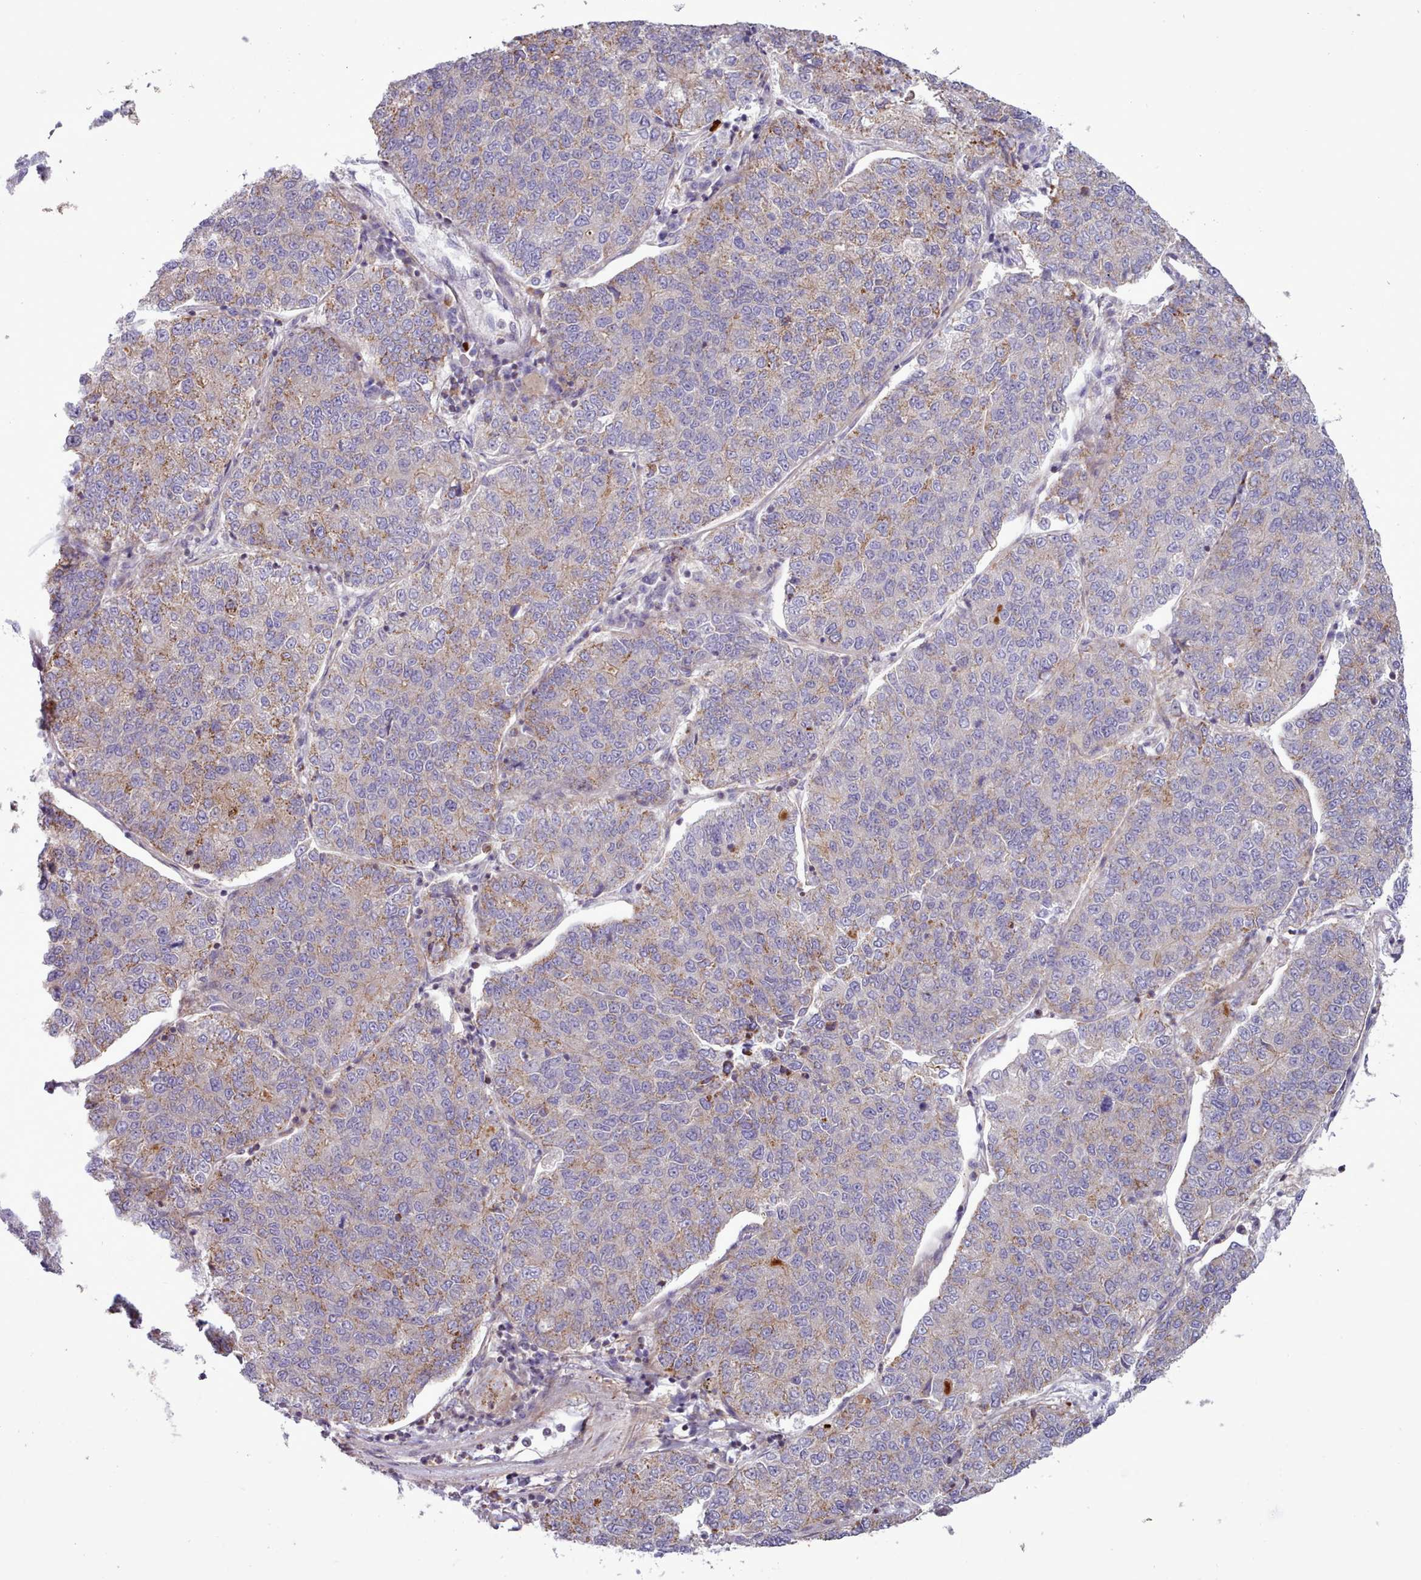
{"staining": {"intensity": "weak", "quantity": "25%-75%", "location": "cytoplasmic/membranous"}, "tissue": "lung cancer", "cell_type": "Tumor cells", "image_type": "cancer", "snomed": [{"axis": "morphology", "description": "Adenocarcinoma, NOS"}, {"axis": "topography", "description": "Lung"}], "caption": "An IHC photomicrograph of neoplastic tissue is shown. Protein staining in brown labels weak cytoplasmic/membranous positivity in adenocarcinoma (lung) within tumor cells.", "gene": "TENT4B", "patient": {"sex": "male", "age": 49}}